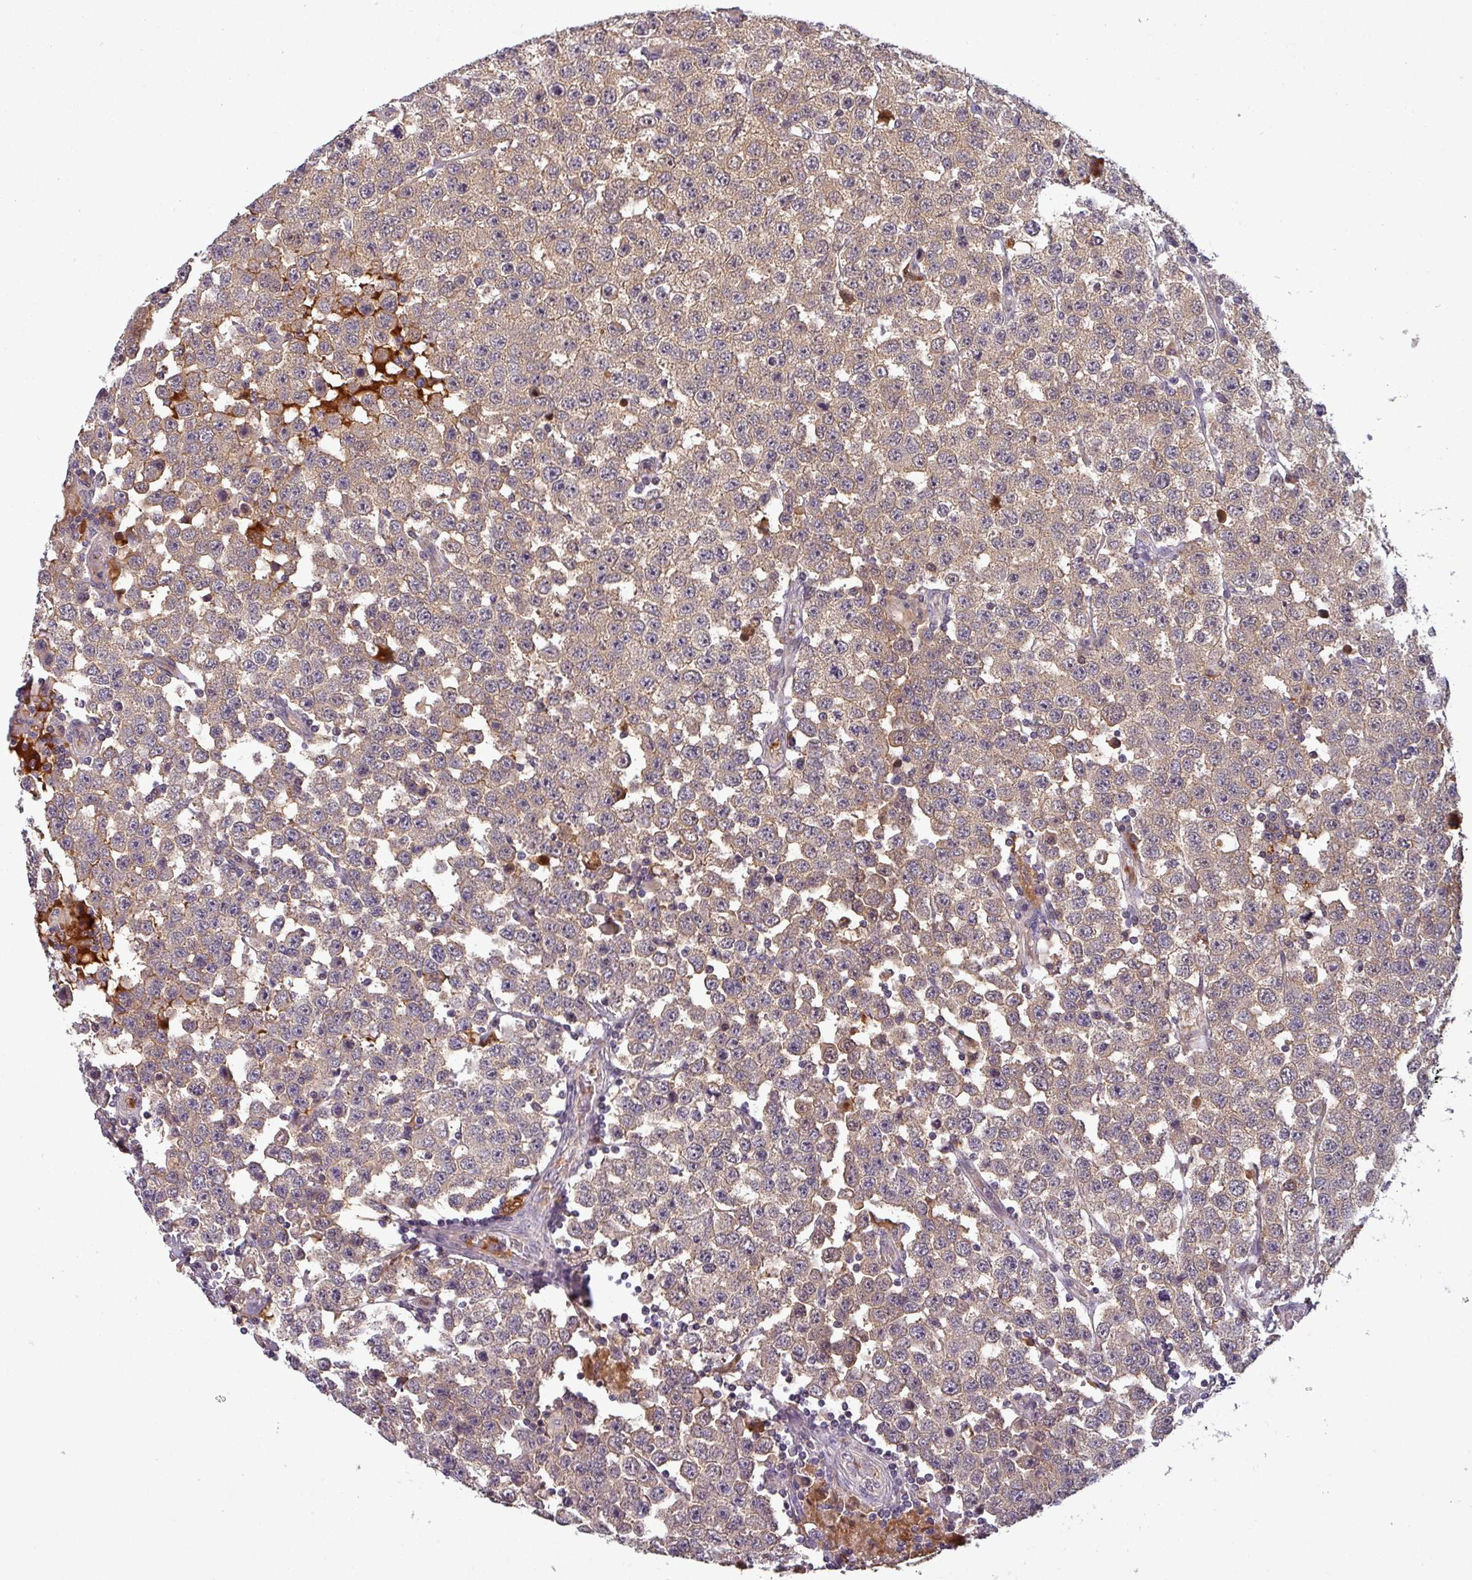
{"staining": {"intensity": "moderate", "quantity": "25%-75%", "location": "cytoplasmic/membranous"}, "tissue": "testis cancer", "cell_type": "Tumor cells", "image_type": "cancer", "snomed": [{"axis": "morphology", "description": "Seminoma, NOS"}, {"axis": "topography", "description": "Testis"}], "caption": "Immunohistochemistry of seminoma (testis) shows medium levels of moderate cytoplasmic/membranous staining in approximately 25%-75% of tumor cells. The protein of interest is shown in brown color, while the nuclei are stained blue.", "gene": "PUS1", "patient": {"sex": "male", "age": 28}}